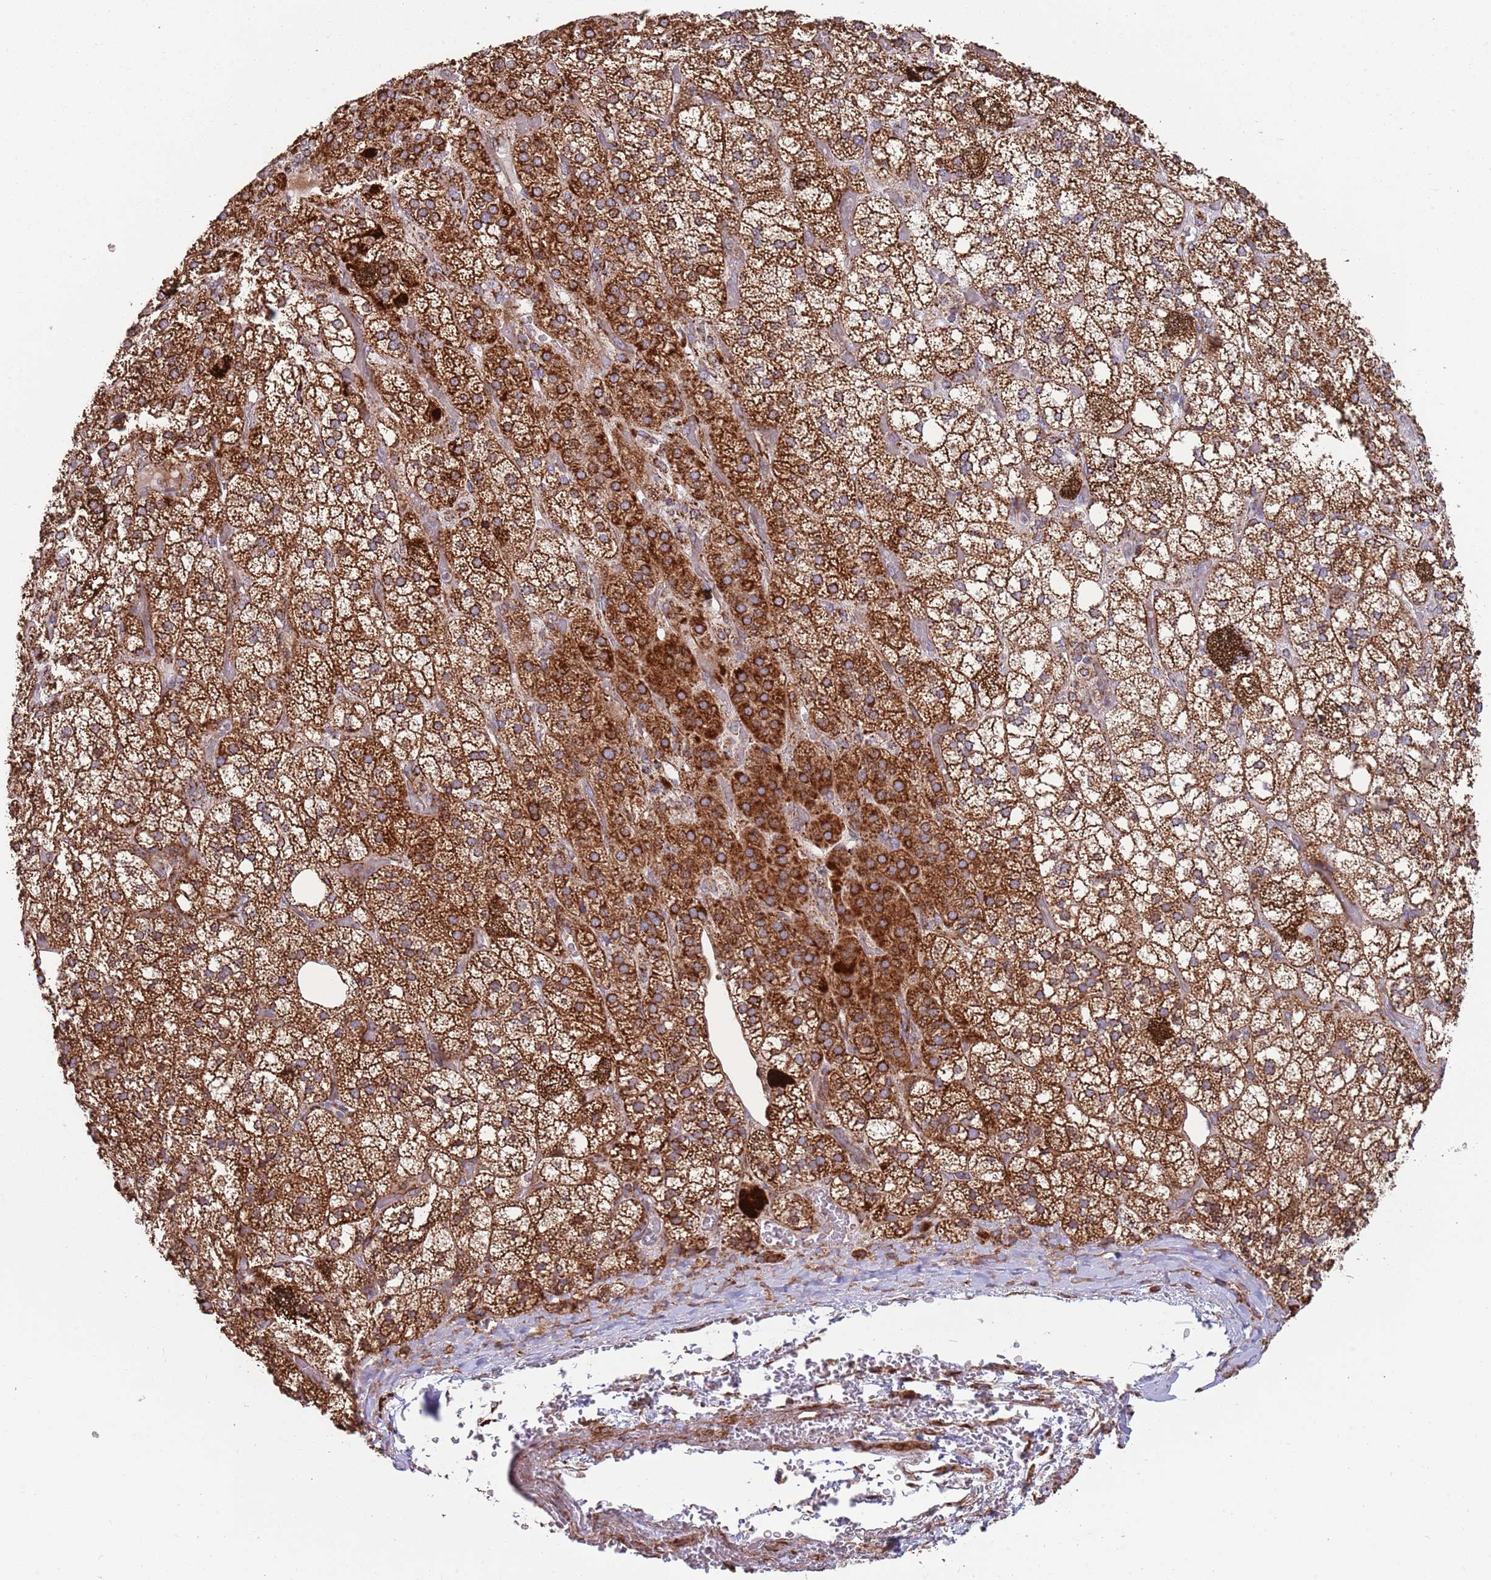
{"staining": {"intensity": "strong", "quantity": ">75%", "location": "cytoplasmic/membranous"}, "tissue": "adrenal gland", "cell_type": "Glandular cells", "image_type": "normal", "snomed": [{"axis": "morphology", "description": "Normal tissue, NOS"}, {"axis": "topography", "description": "Adrenal gland"}], "caption": "This photomicrograph exhibits immunohistochemistry (IHC) staining of normal human adrenal gland, with high strong cytoplasmic/membranous expression in approximately >75% of glandular cells.", "gene": "ATP5PD", "patient": {"sex": "male", "age": 61}}